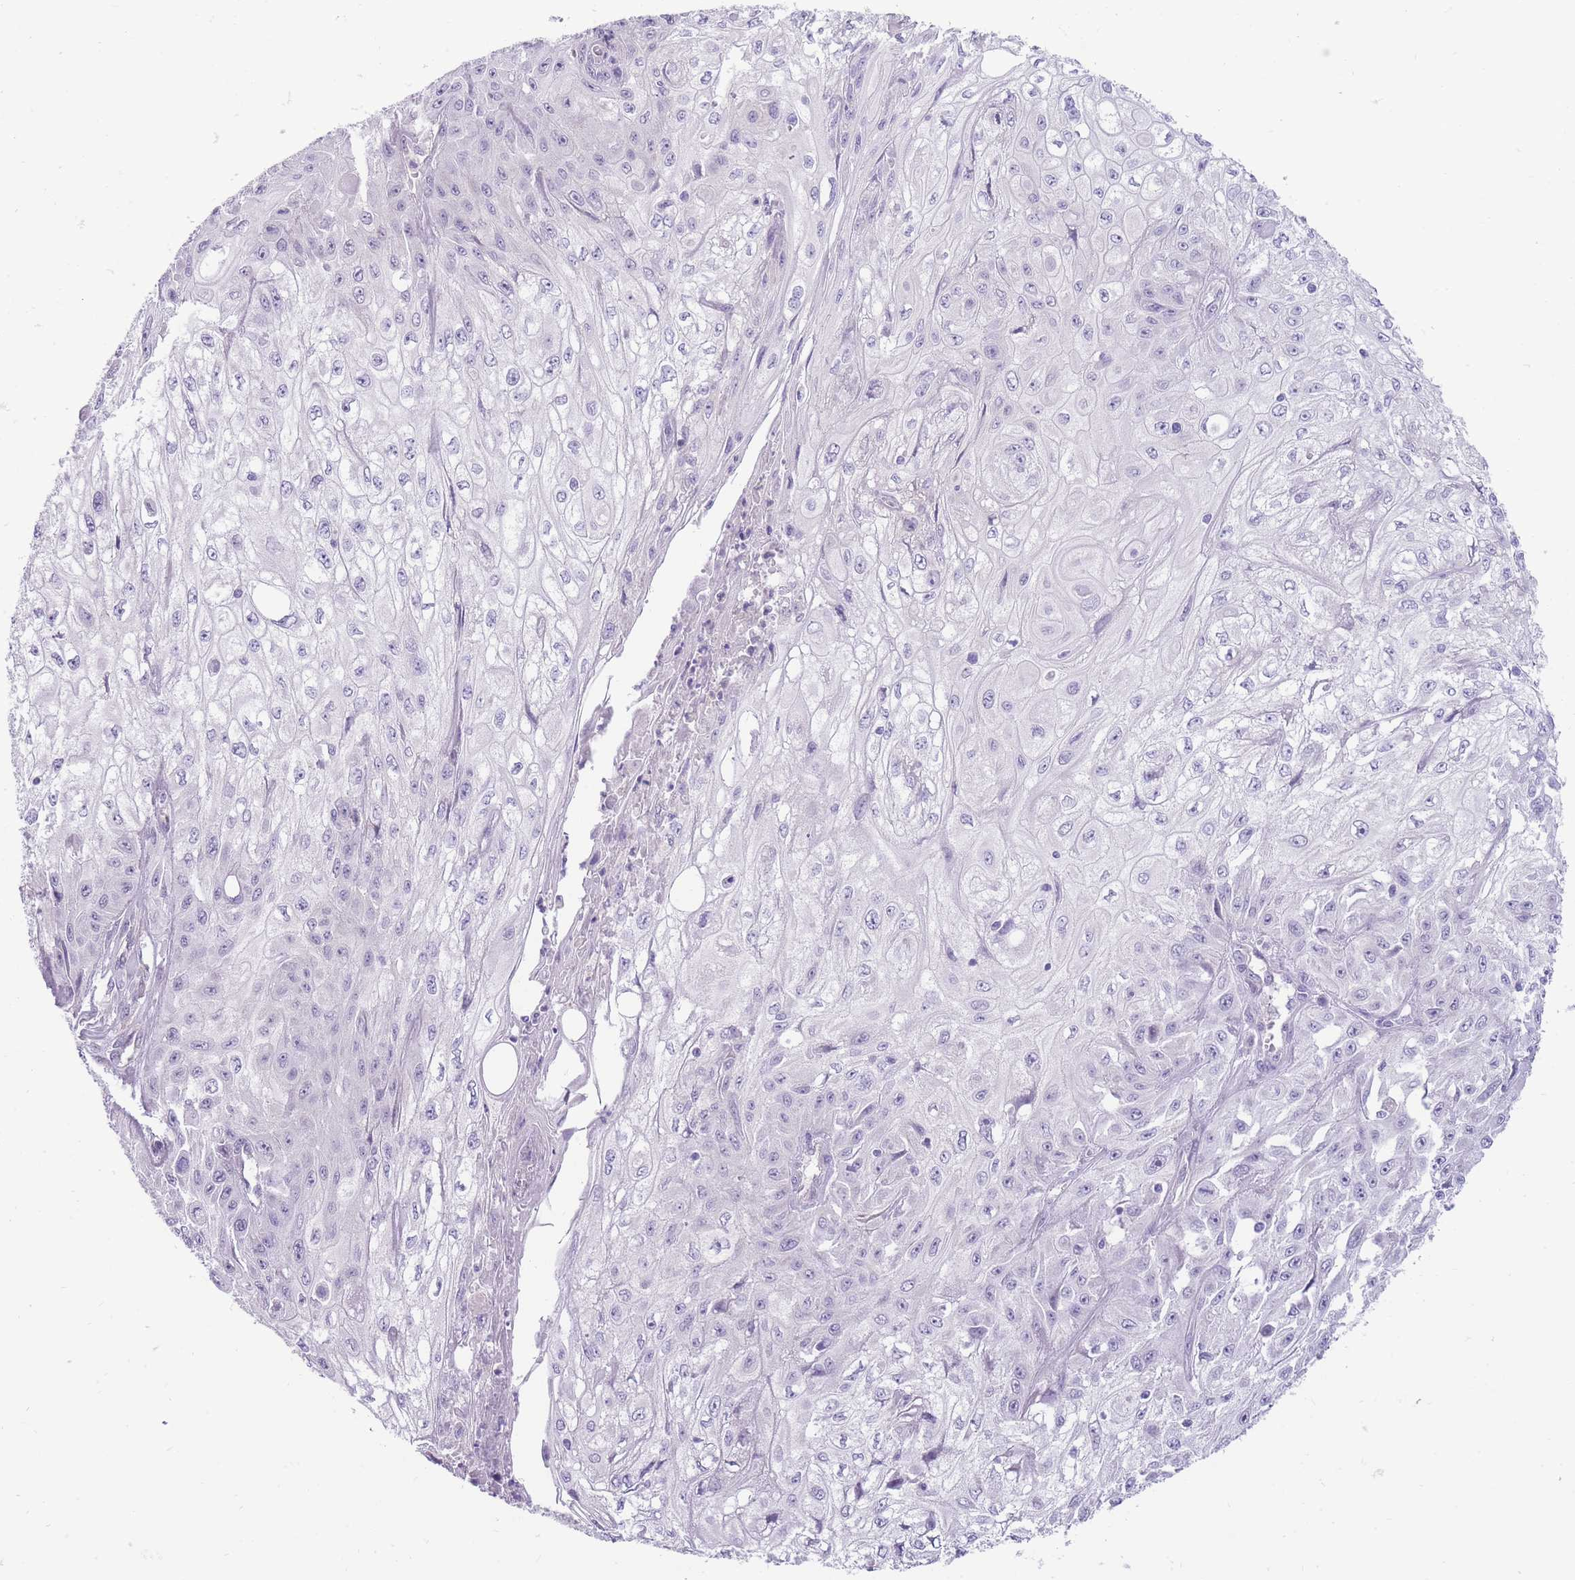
{"staining": {"intensity": "negative", "quantity": "none", "location": "none"}, "tissue": "skin cancer", "cell_type": "Tumor cells", "image_type": "cancer", "snomed": [{"axis": "morphology", "description": "Squamous cell carcinoma, NOS"}, {"axis": "morphology", "description": "Squamous cell carcinoma, metastatic, NOS"}, {"axis": "topography", "description": "Skin"}, {"axis": "topography", "description": "Lymph node"}], "caption": "Skin cancer (squamous cell carcinoma) was stained to show a protein in brown. There is no significant staining in tumor cells.", "gene": "ERICH4", "patient": {"sex": "male", "age": 75}}